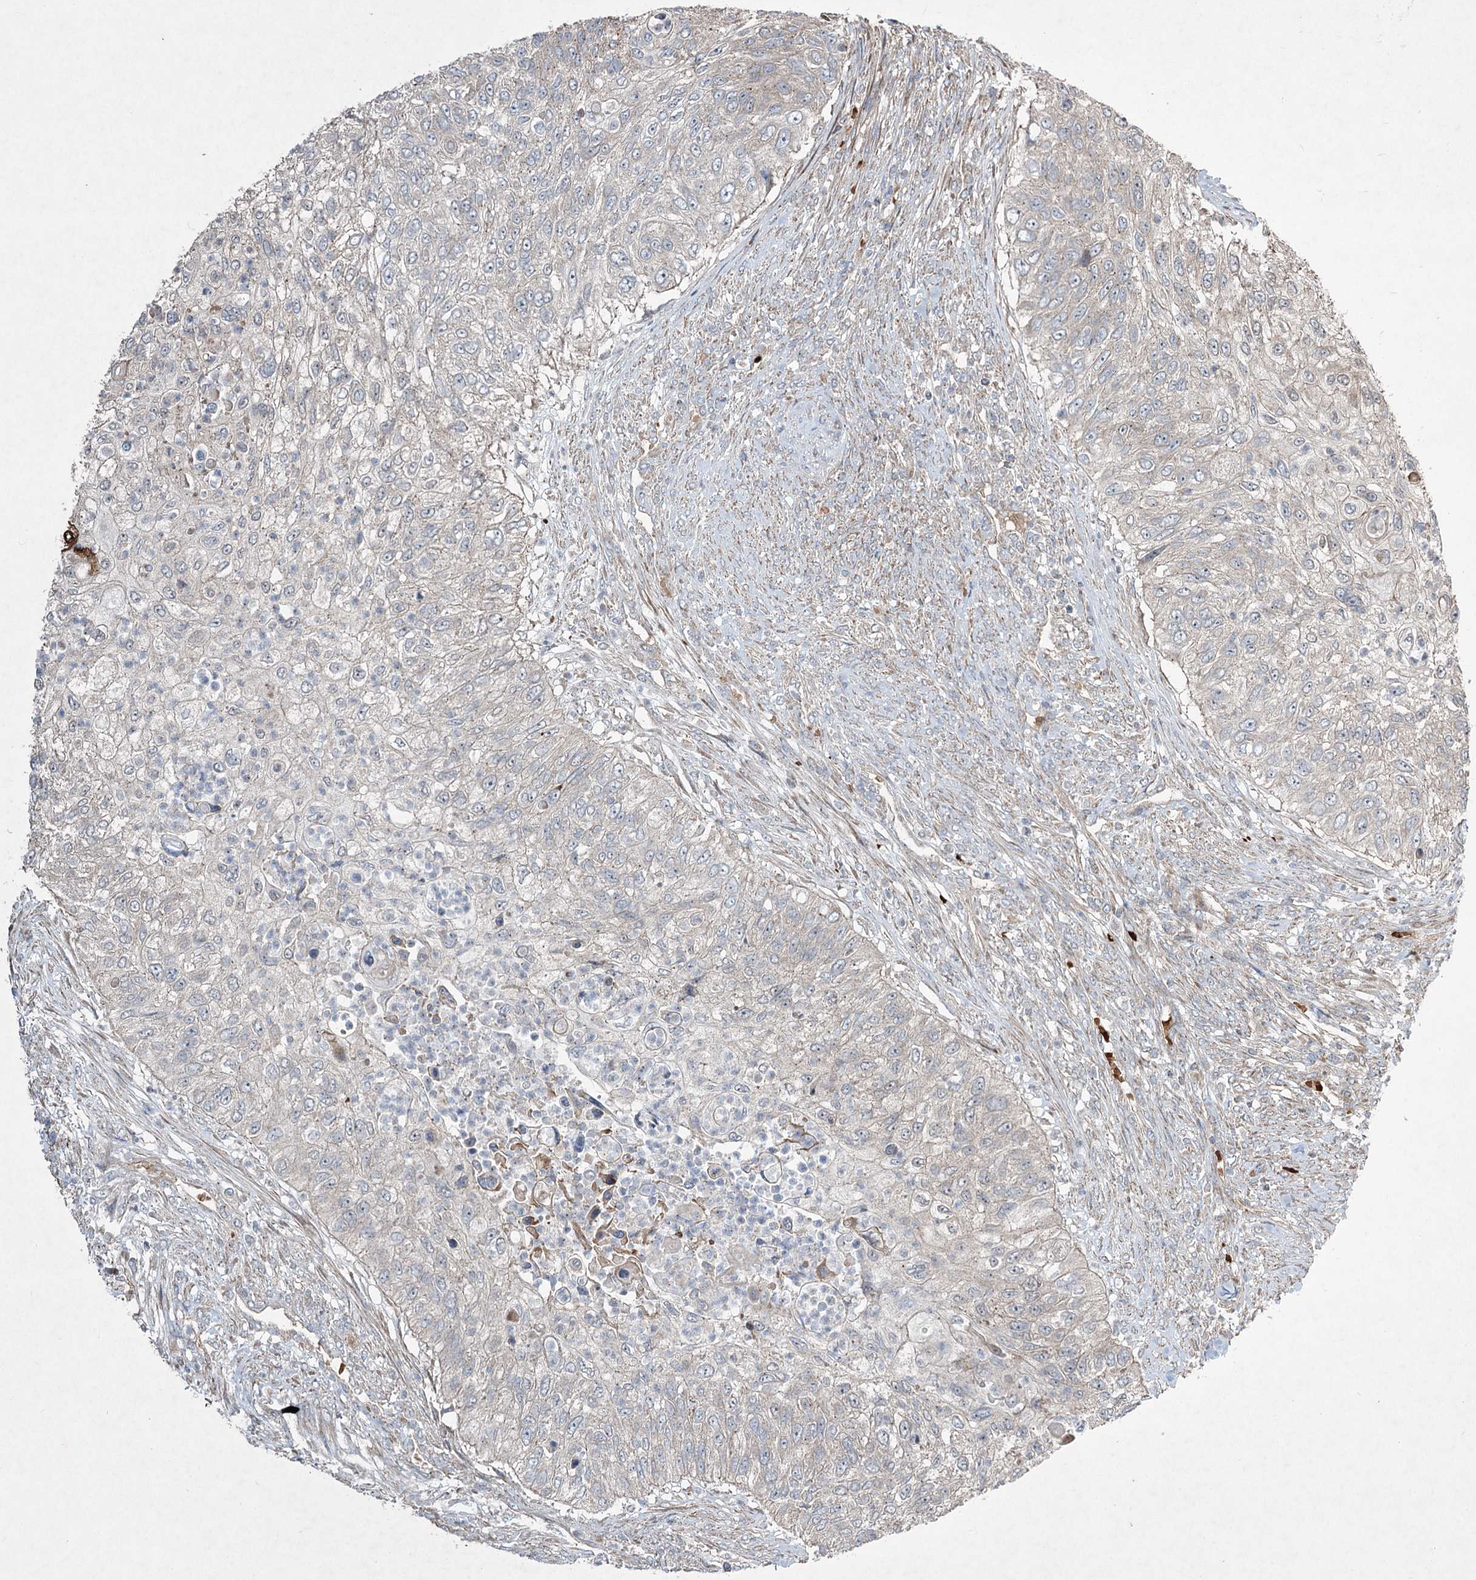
{"staining": {"intensity": "negative", "quantity": "none", "location": "none"}, "tissue": "urothelial cancer", "cell_type": "Tumor cells", "image_type": "cancer", "snomed": [{"axis": "morphology", "description": "Urothelial carcinoma, High grade"}, {"axis": "topography", "description": "Urinary bladder"}], "caption": "This micrograph is of high-grade urothelial carcinoma stained with immunohistochemistry to label a protein in brown with the nuclei are counter-stained blue. There is no staining in tumor cells.", "gene": "SERINC5", "patient": {"sex": "female", "age": 60}}